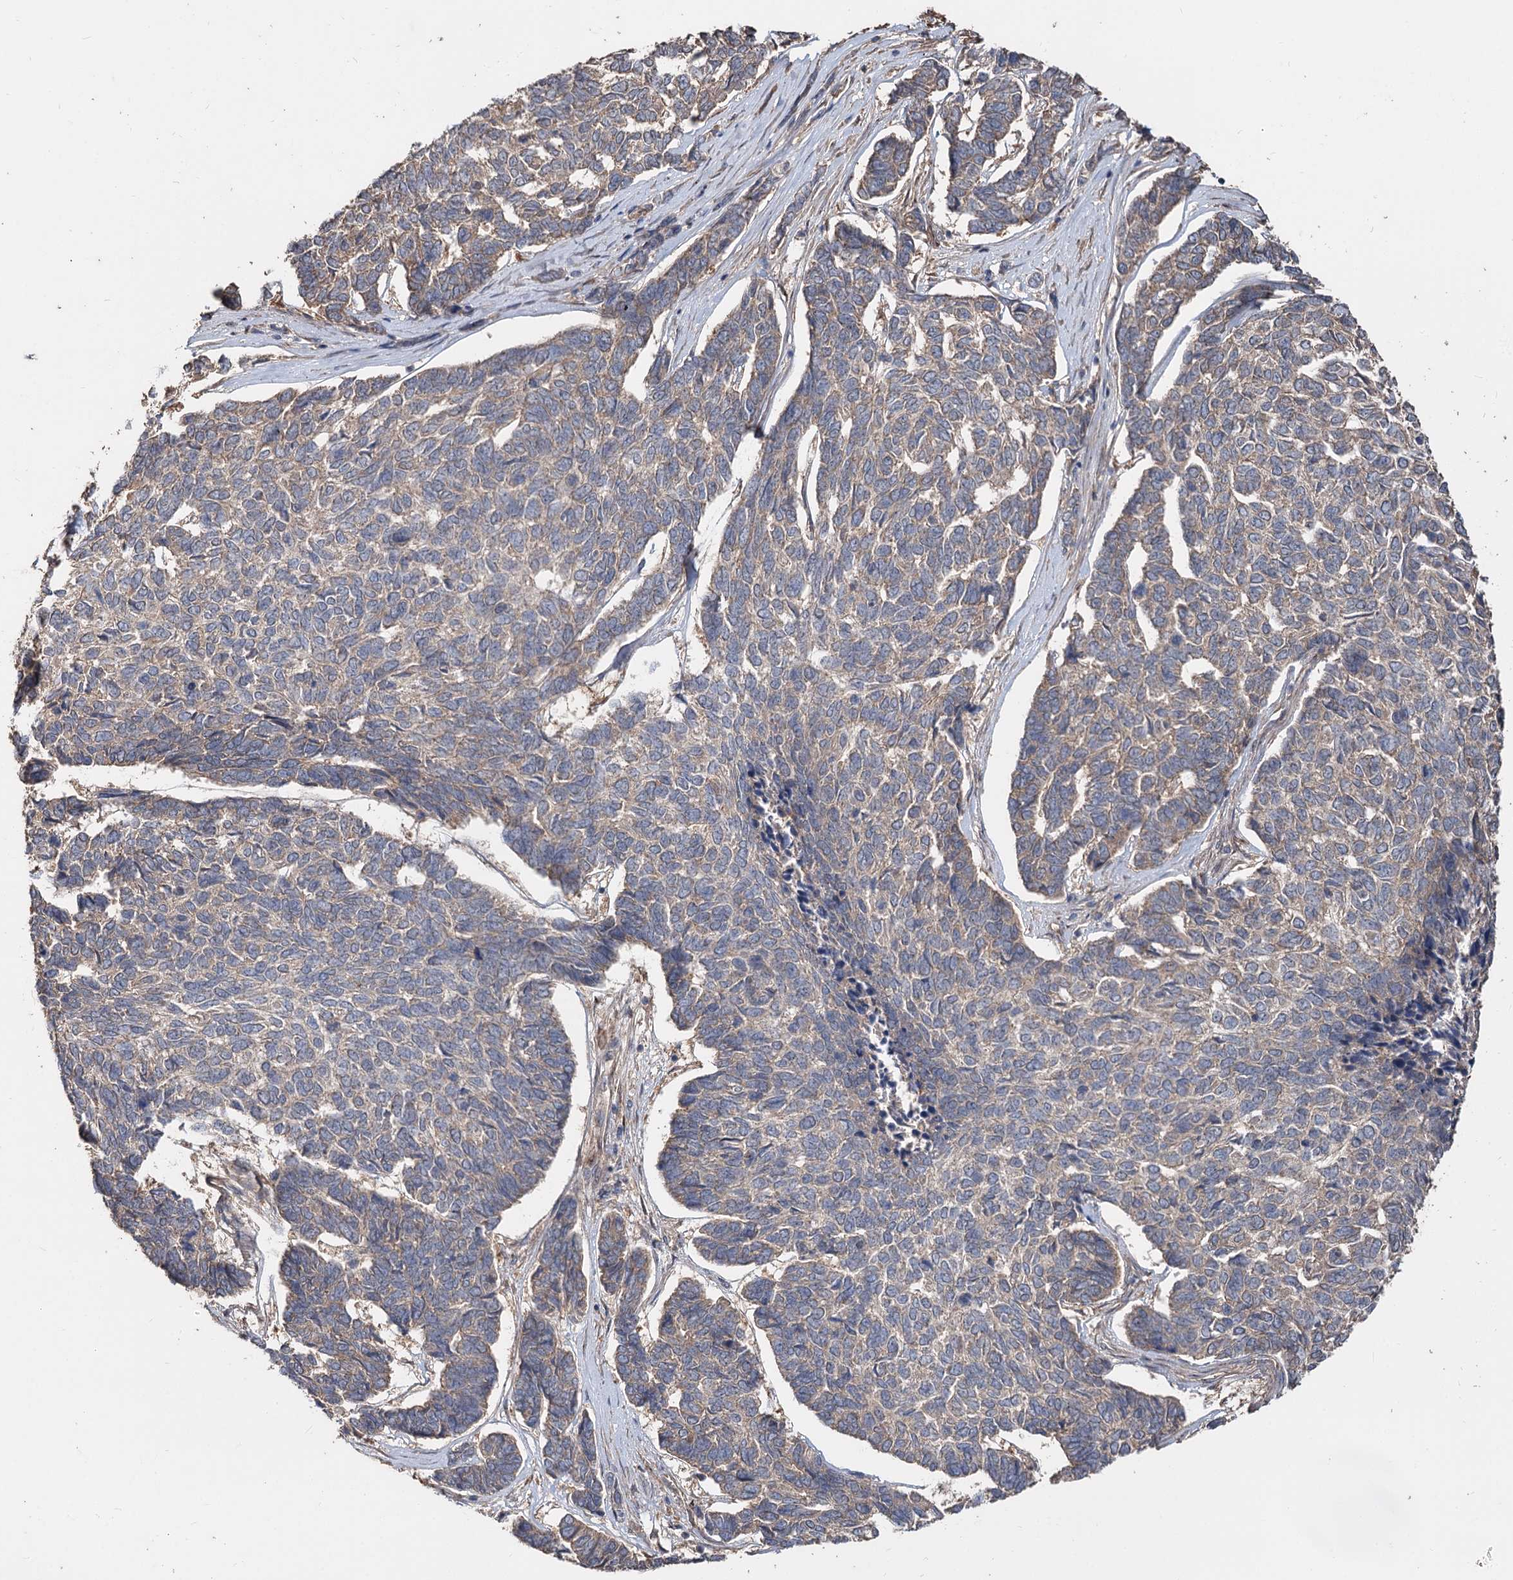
{"staining": {"intensity": "negative", "quantity": "none", "location": "none"}, "tissue": "skin cancer", "cell_type": "Tumor cells", "image_type": "cancer", "snomed": [{"axis": "morphology", "description": "Basal cell carcinoma"}, {"axis": "topography", "description": "Skin"}], "caption": "Immunohistochemistry (IHC) photomicrograph of neoplastic tissue: skin cancer (basal cell carcinoma) stained with DAB (3,3'-diaminobenzidine) exhibits no significant protein expression in tumor cells. (Stains: DAB (3,3'-diaminobenzidine) IHC with hematoxylin counter stain, Microscopy: brightfield microscopy at high magnification).", "gene": "SPART", "patient": {"sex": "female", "age": 65}}